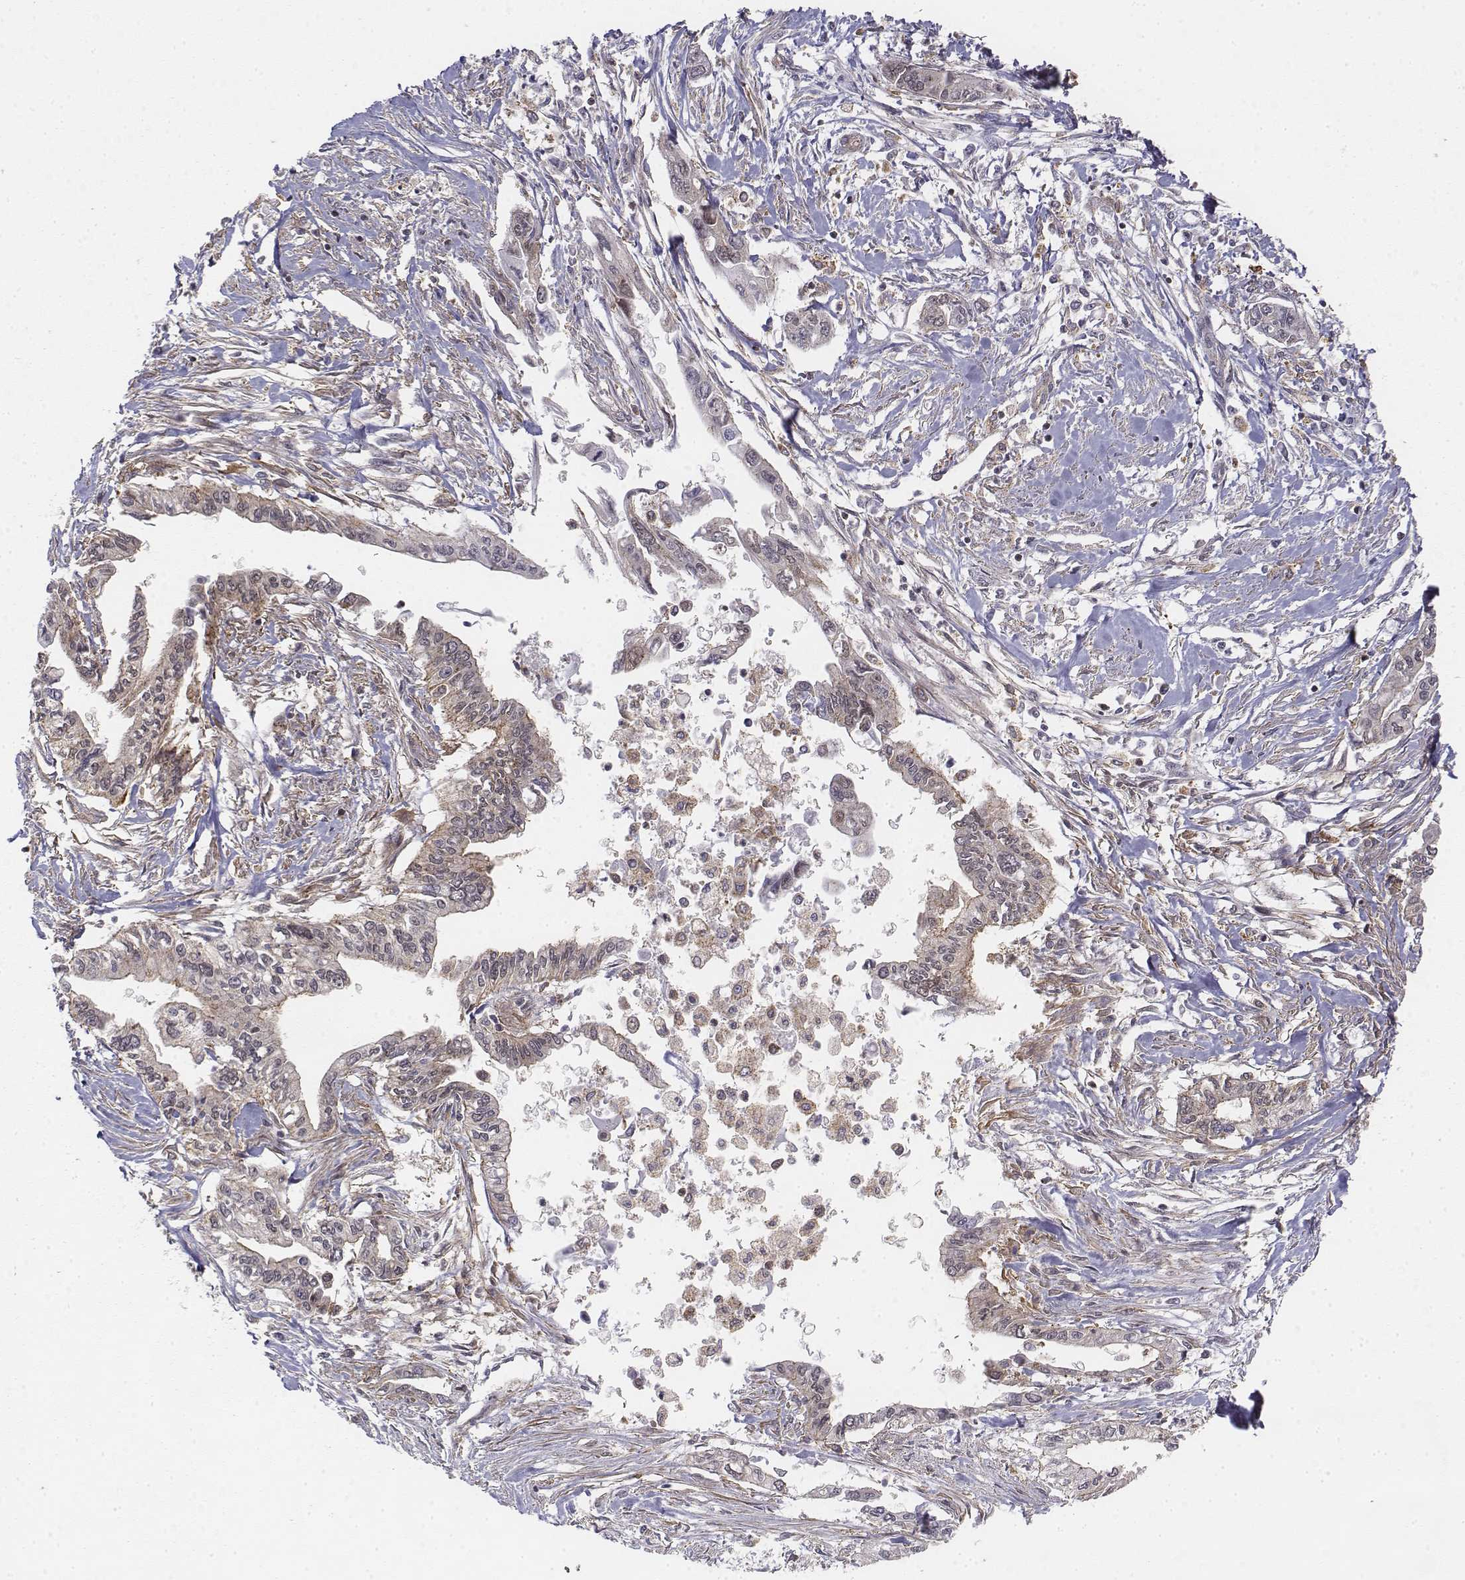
{"staining": {"intensity": "weak", "quantity": "25%-75%", "location": "cytoplasmic/membranous"}, "tissue": "pancreatic cancer", "cell_type": "Tumor cells", "image_type": "cancer", "snomed": [{"axis": "morphology", "description": "Adenocarcinoma, NOS"}, {"axis": "topography", "description": "Pancreas"}], "caption": "Tumor cells show low levels of weak cytoplasmic/membranous positivity in approximately 25%-75% of cells in human pancreatic adenocarcinoma. Nuclei are stained in blue.", "gene": "ZFYVE19", "patient": {"sex": "male", "age": 60}}